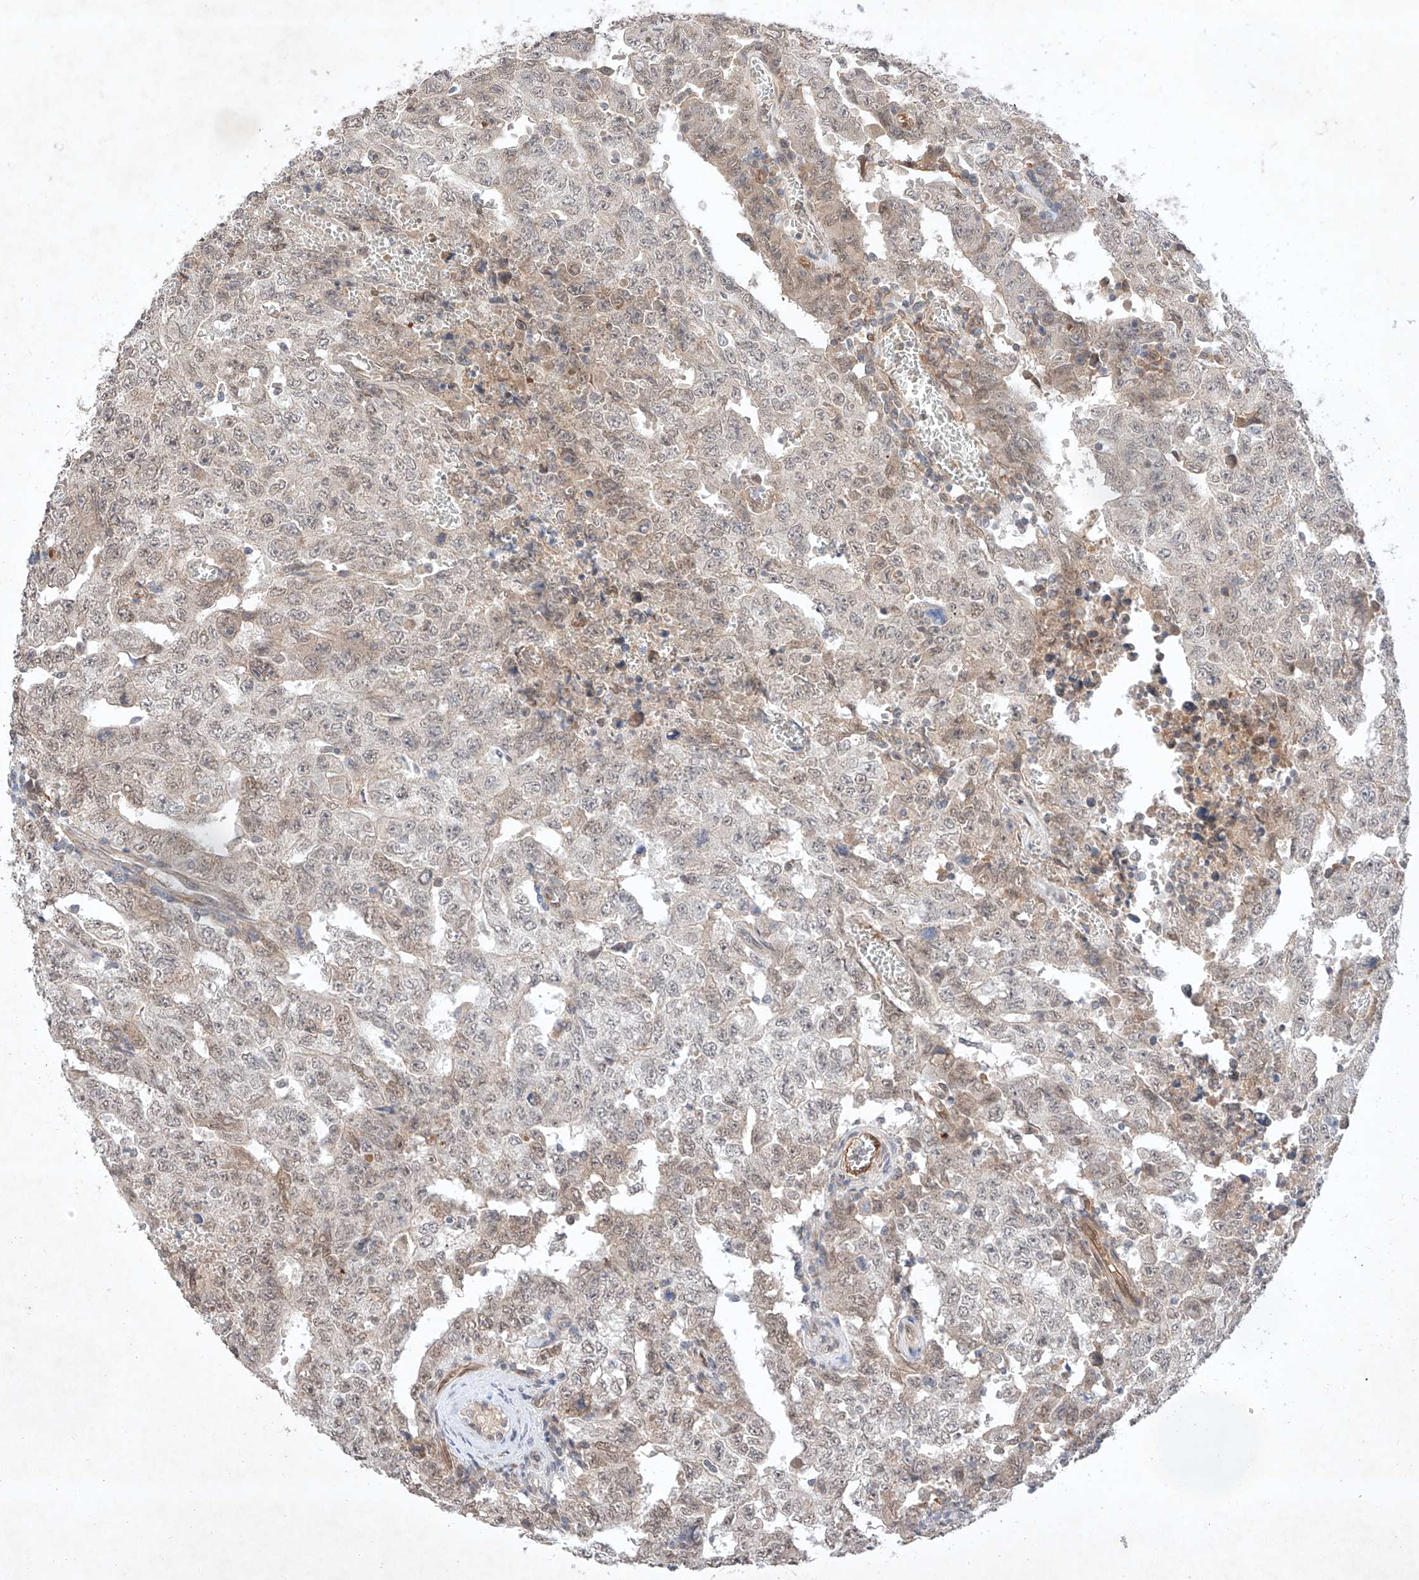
{"staining": {"intensity": "weak", "quantity": "<25%", "location": "nuclear"}, "tissue": "testis cancer", "cell_type": "Tumor cells", "image_type": "cancer", "snomed": [{"axis": "morphology", "description": "Carcinoma, Embryonal, NOS"}, {"axis": "topography", "description": "Testis"}], "caption": "This is a image of immunohistochemistry staining of testis embryonal carcinoma, which shows no staining in tumor cells.", "gene": "ZNF124", "patient": {"sex": "male", "age": 26}}